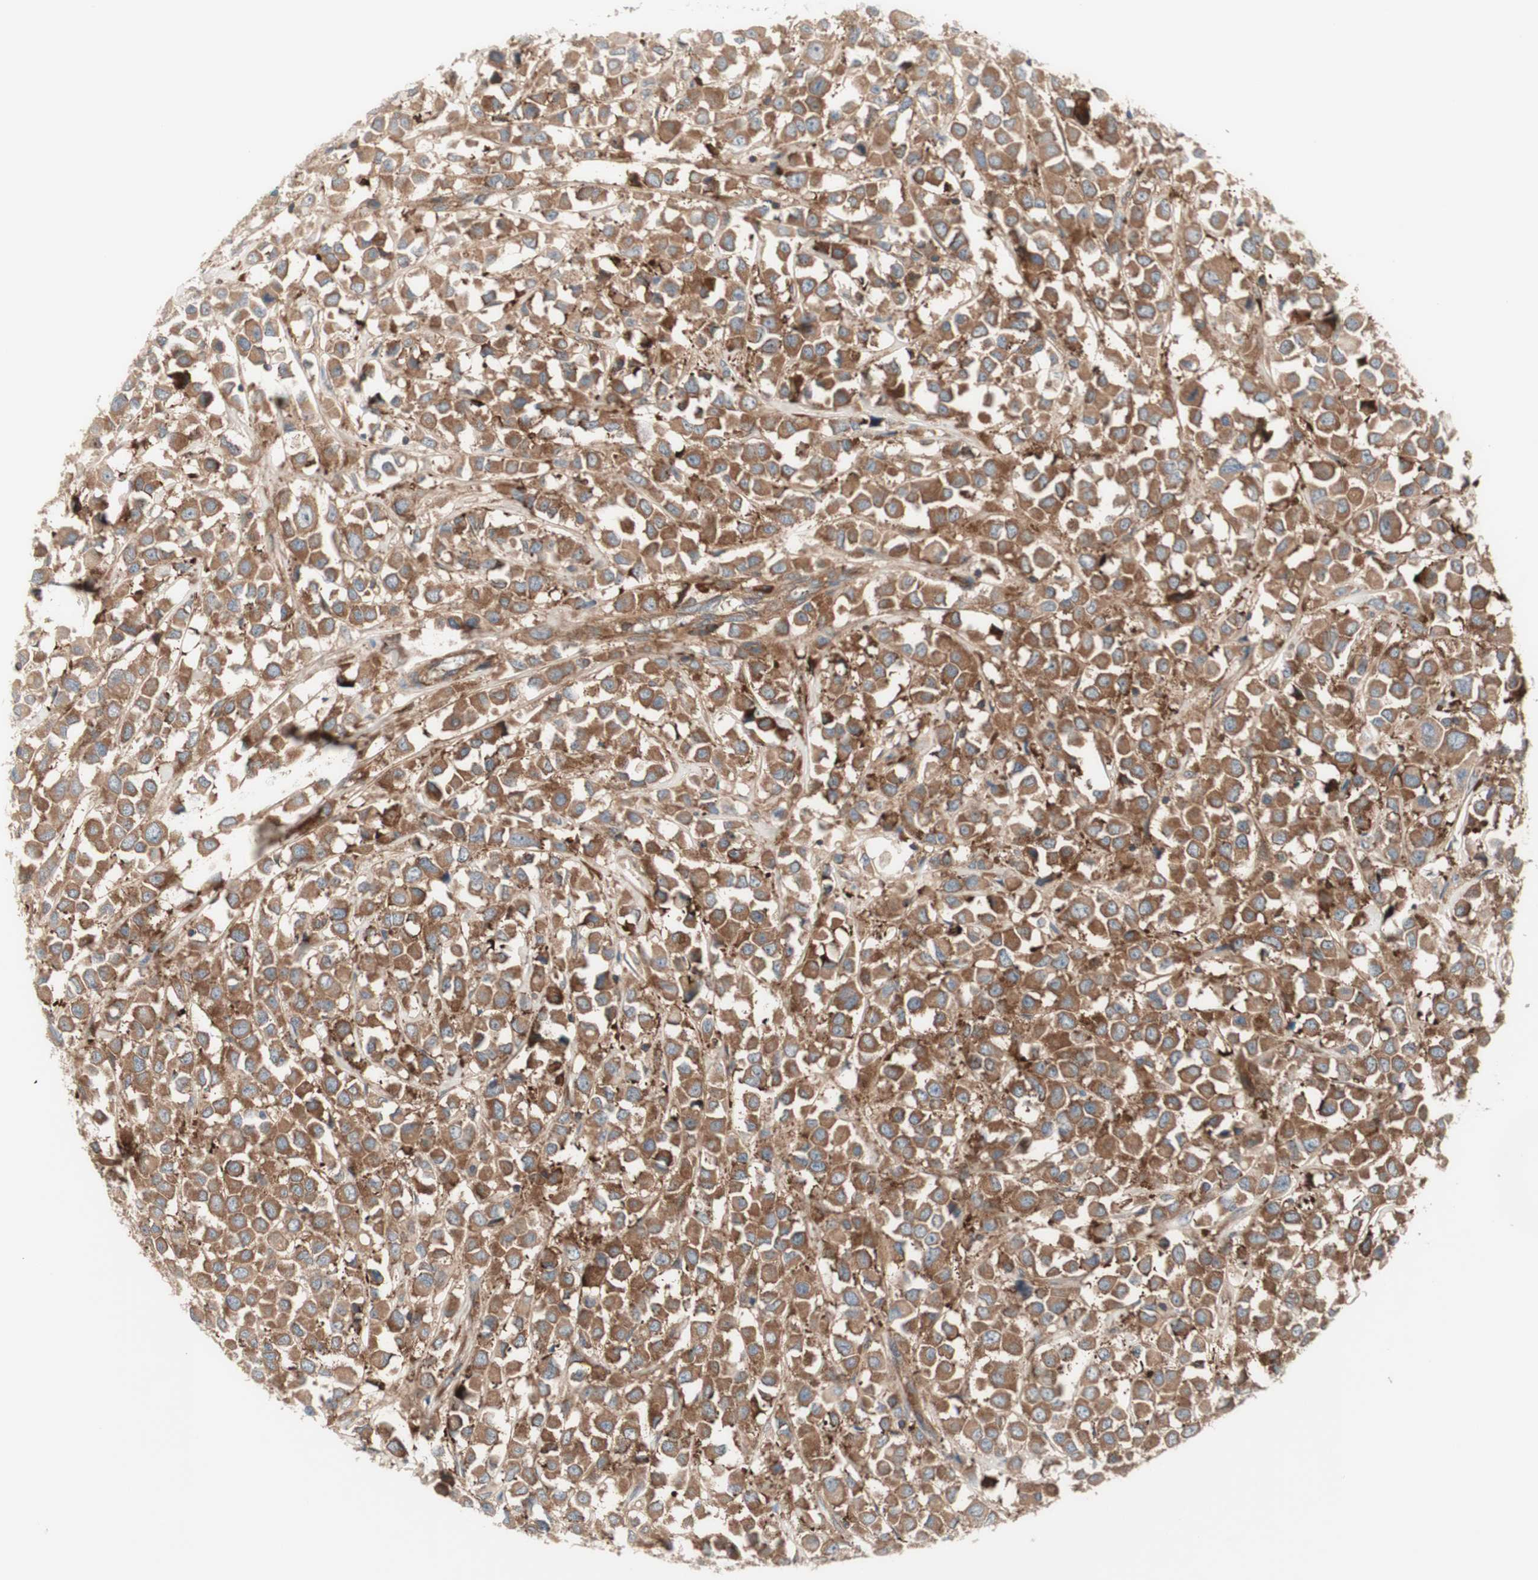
{"staining": {"intensity": "moderate", "quantity": ">75%", "location": "cytoplasmic/membranous"}, "tissue": "breast cancer", "cell_type": "Tumor cells", "image_type": "cancer", "snomed": [{"axis": "morphology", "description": "Duct carcinoma"}, {"axis": "topography", "description": "Breast"}], "caption": "Moderate cytoplasmic/membranous protein positivity is identified in about >75% of tumor cells in breast cancer.", "gene": "CCN4", "patient": {"sex": "female", "age": 61}}